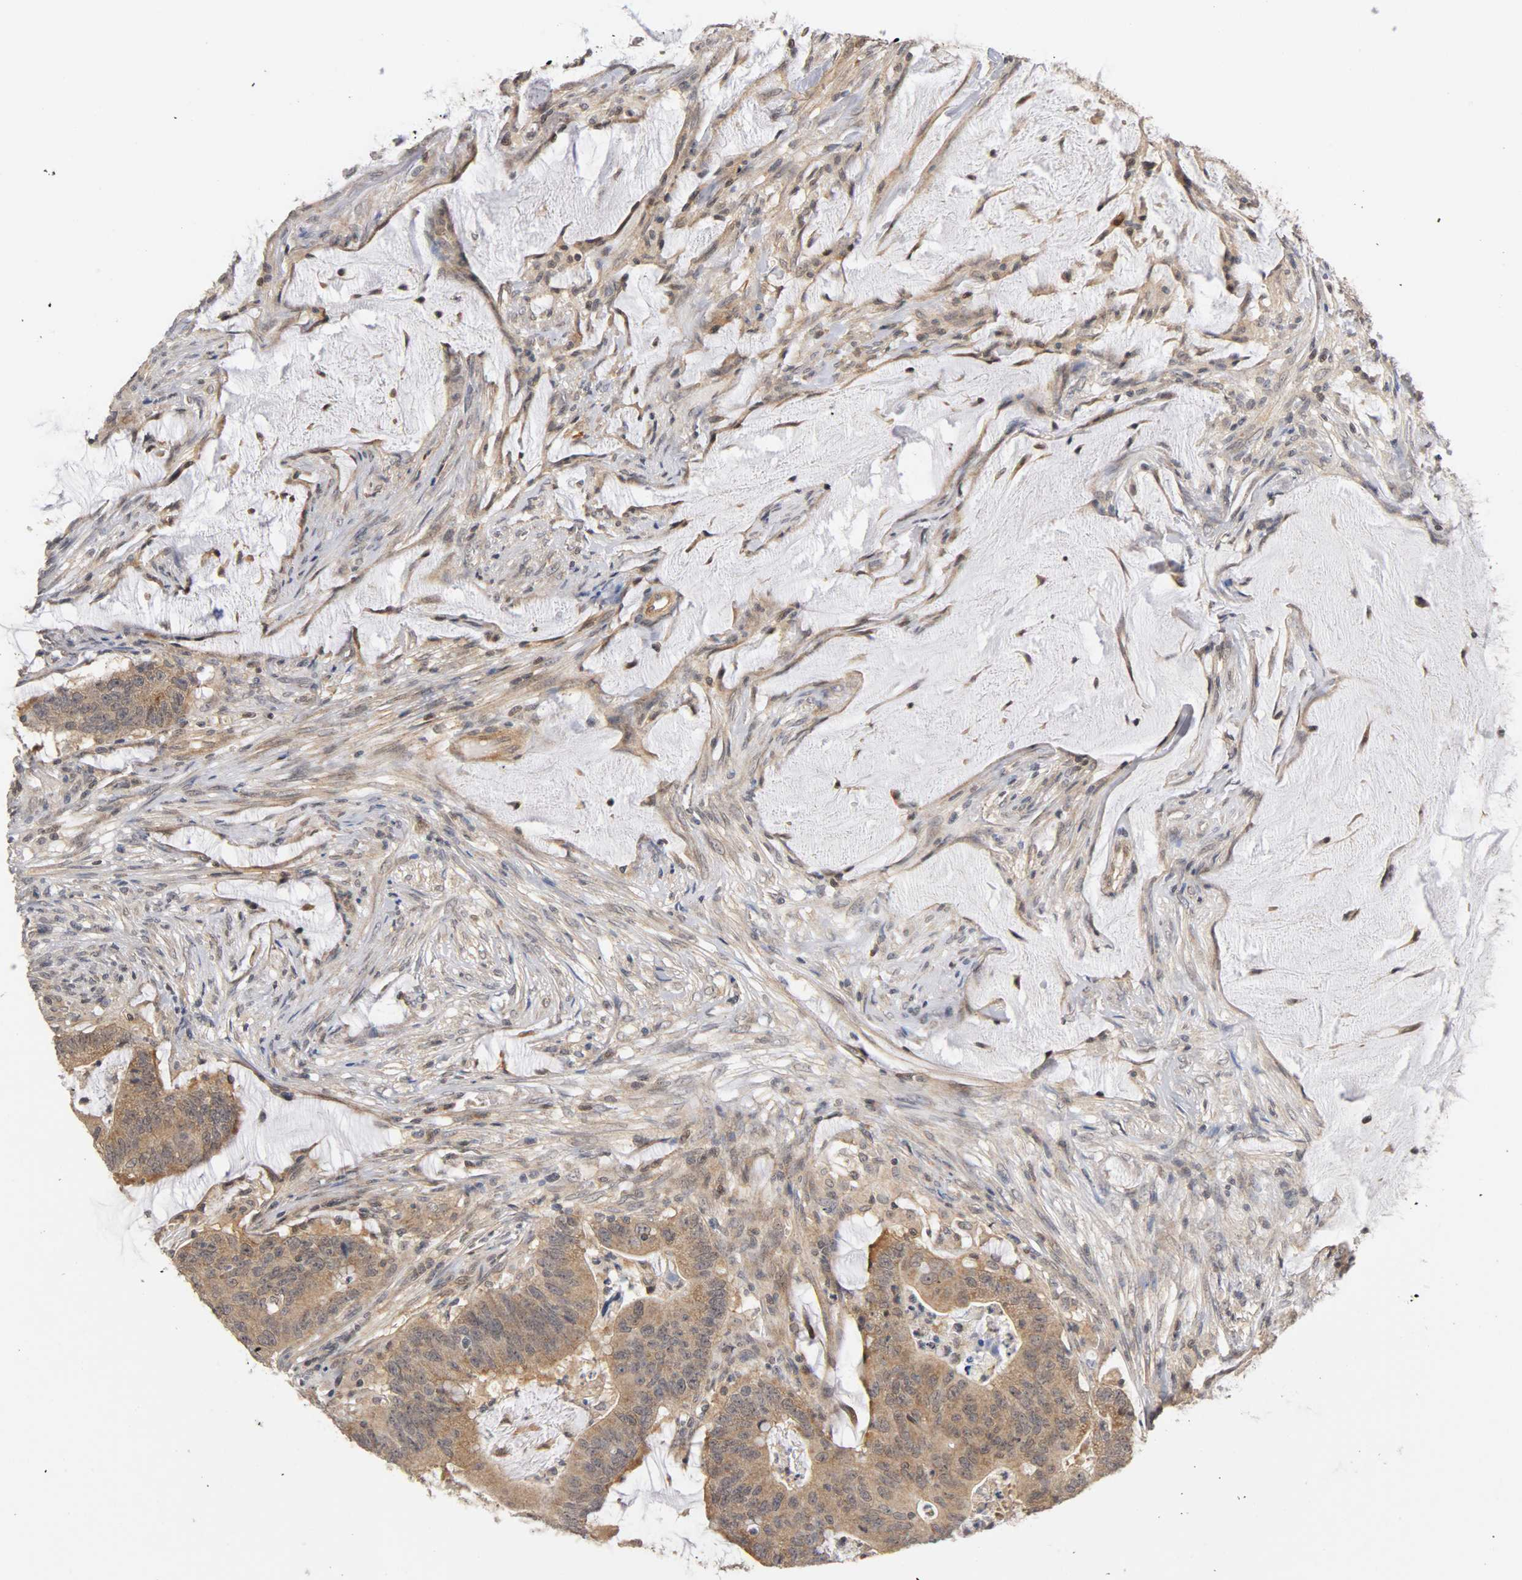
{"staining": {"intensity": "moderate", "quantity": ">75%", "location": "cytoplasmic/membranous,nuclear"}, "tissue": "colorectal cancer", "cell_type": "Tumor cells", "image_type": "cancer", "snomed": [{"axis": "morphology", "description": "Adenocarcinoma, NOS"}, {"axis": "topography", "description": "Colon"}], "caption": "Adenocarcinoma (colorectal) stained for a protein (brown) displays moderate cytoplasmic/membranous and nuclear positive positivity in about >75% of tumor cells.", "gene": "UBE2M", "patient": {"sex": "male", "age": 45}}